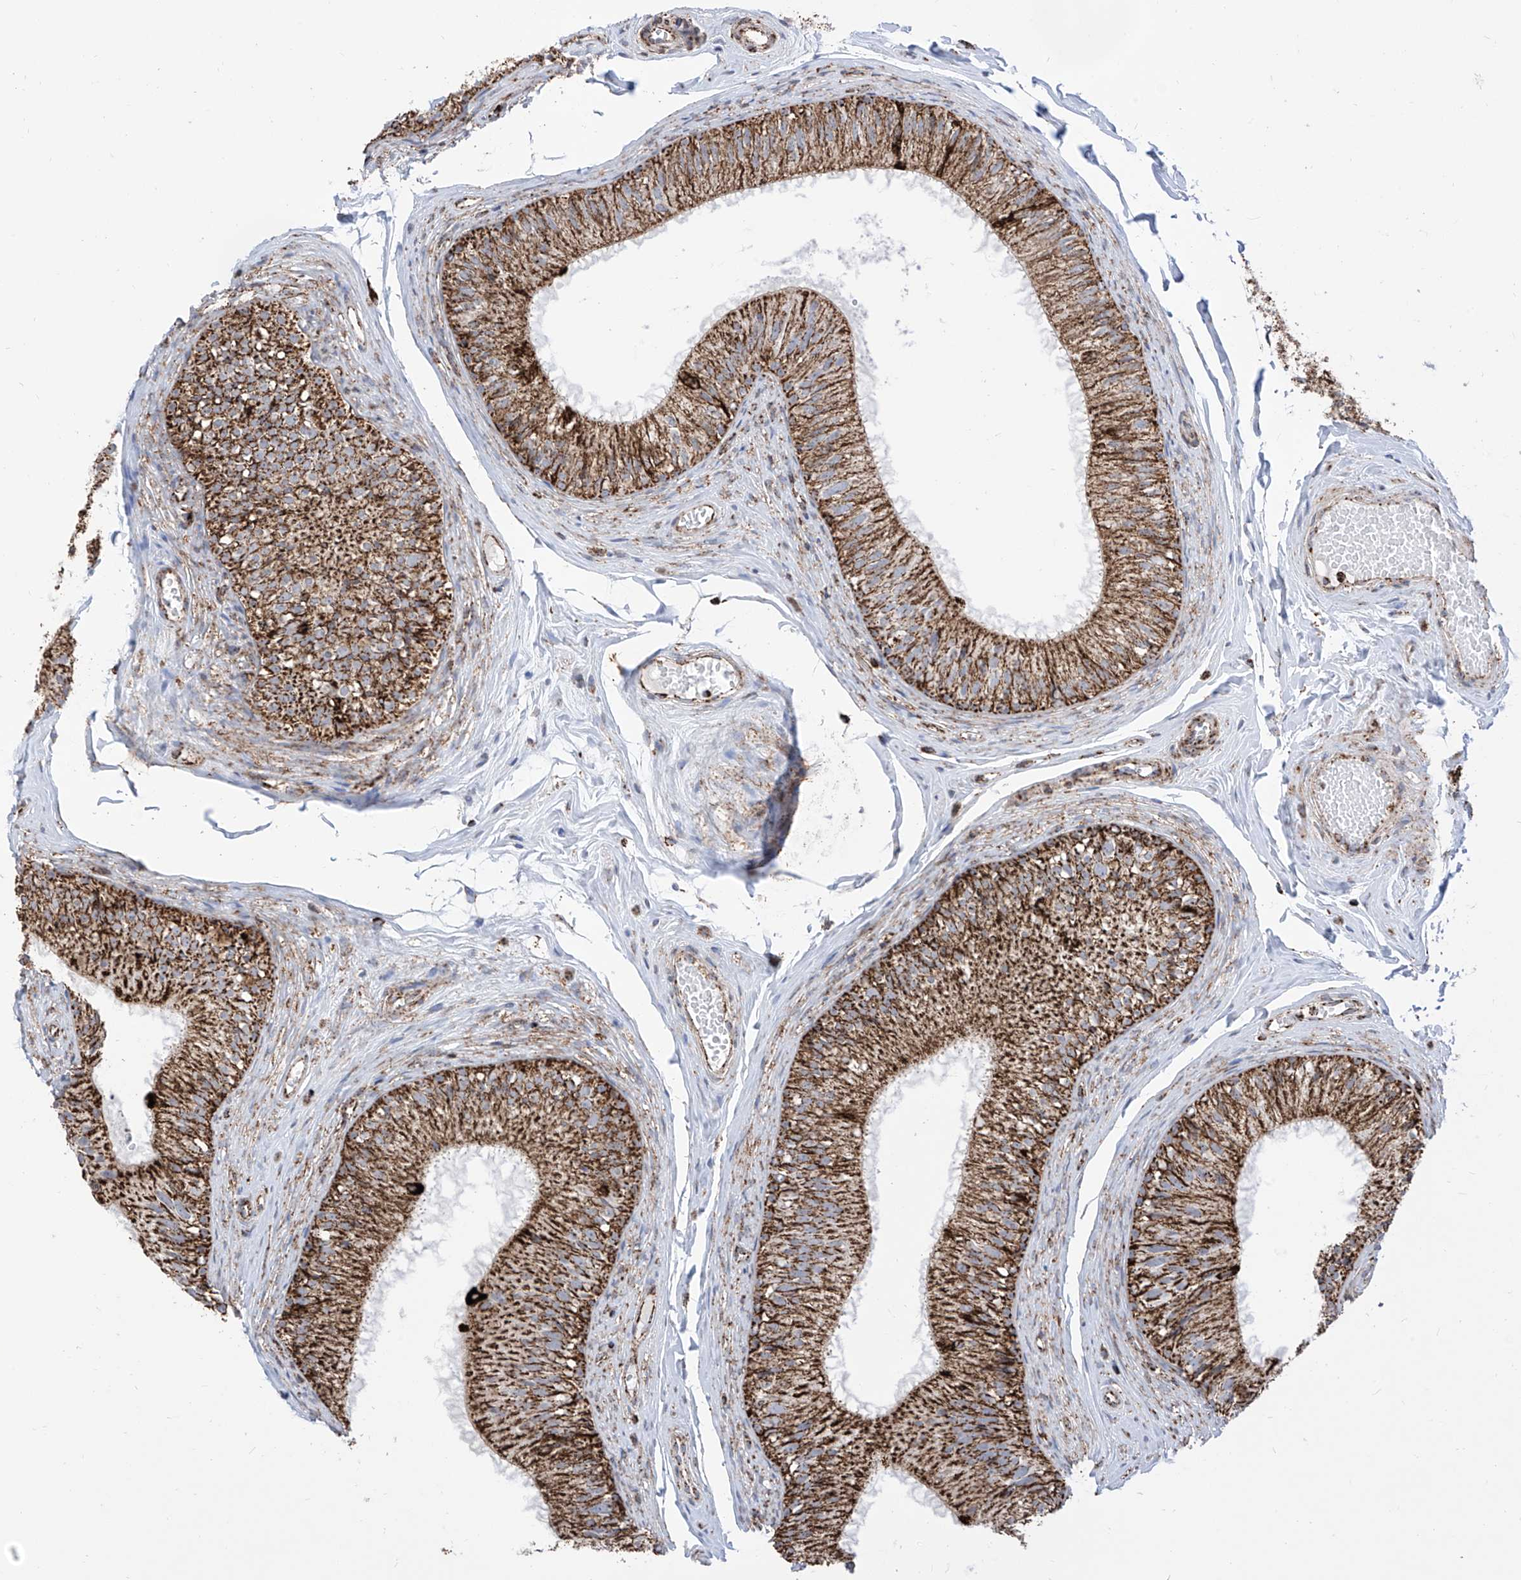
{"staining": {"intensity": "strong", "quantity": ">75%", "location": "cytoplasmic/membranous"}, "tissue": "epididymis", "cell_type": "Glandular cells", "image_type": "normal", "snomed": [{"axis": "morphology", "description": "Normal tissue, NOS"}, {"axis": "morphology", "description": "Seminoma in situ"}, {"axis": "topography", "description": "Testis"}, {"axis": "topography", "description": "Epididymis"}], "caption": "IHC (DAB (3,3'-diaminobenzidine)) staining of unremarkable epididymis exhibits strong cytoplasmic/membranous protein staining in approximately >75% of glandular cells.", "gene": "COX5B", "patient": {"sex": "male", "age": 28}}